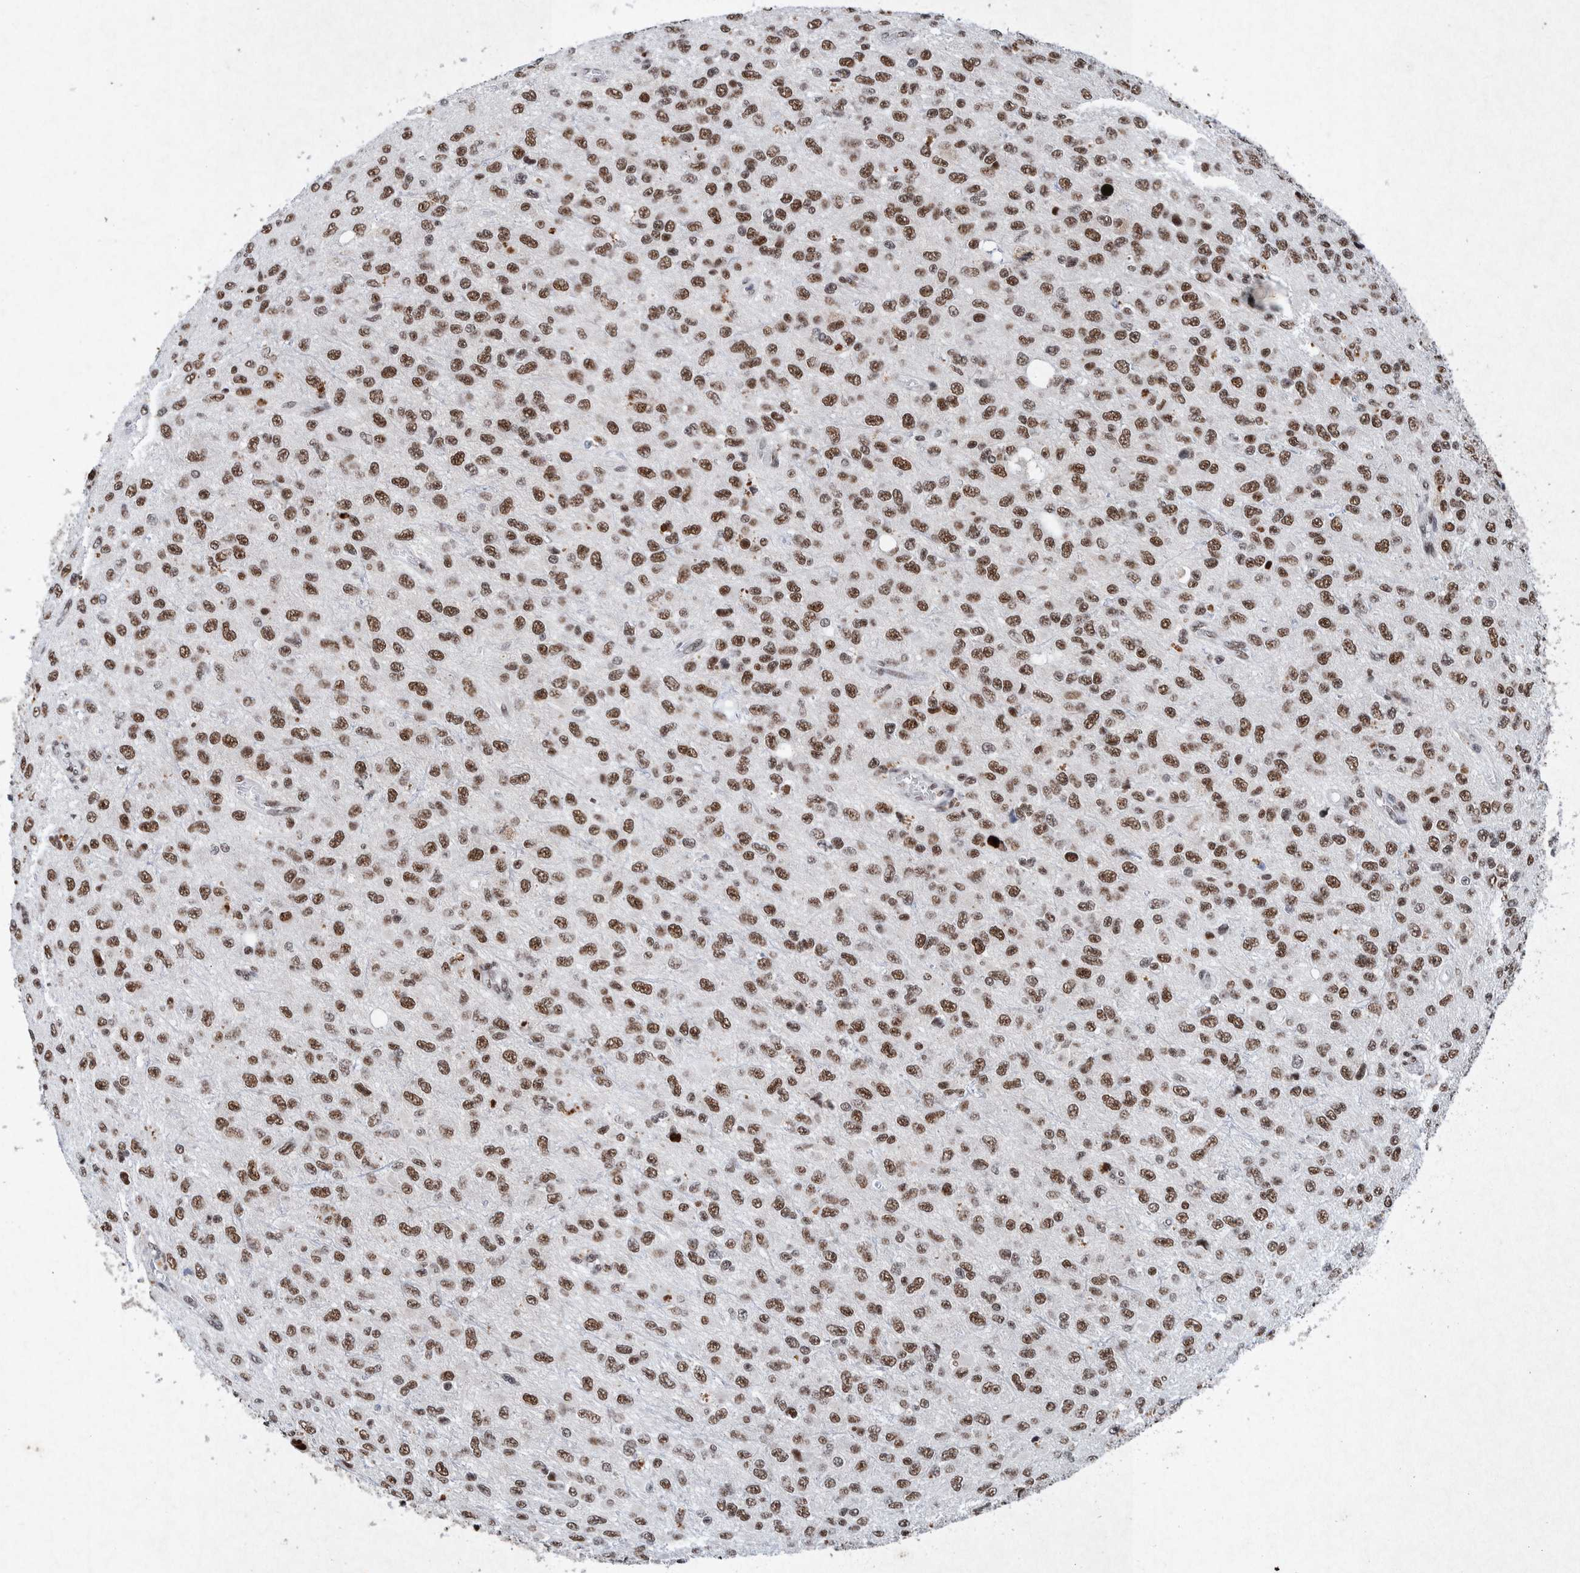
{"staining": {"intensity": "strong", "quantity": ">75%", "location": "nuclear"}, "tissue": "glioma", "cell_type": "Tumor cells", "image_type": "cancer", "snomed": [{"axis": "morphology", "description": "Glioma, malignant, High grade"}, {"axis": "topography", "description": "pancreas cauda"}], "caption": "High-grade glioma (malignant) stained for a protein reveals strong nuclear positivity in tumor cells.", "gene": "TAF10", "patient": {"sex": "male", "age": 60}}